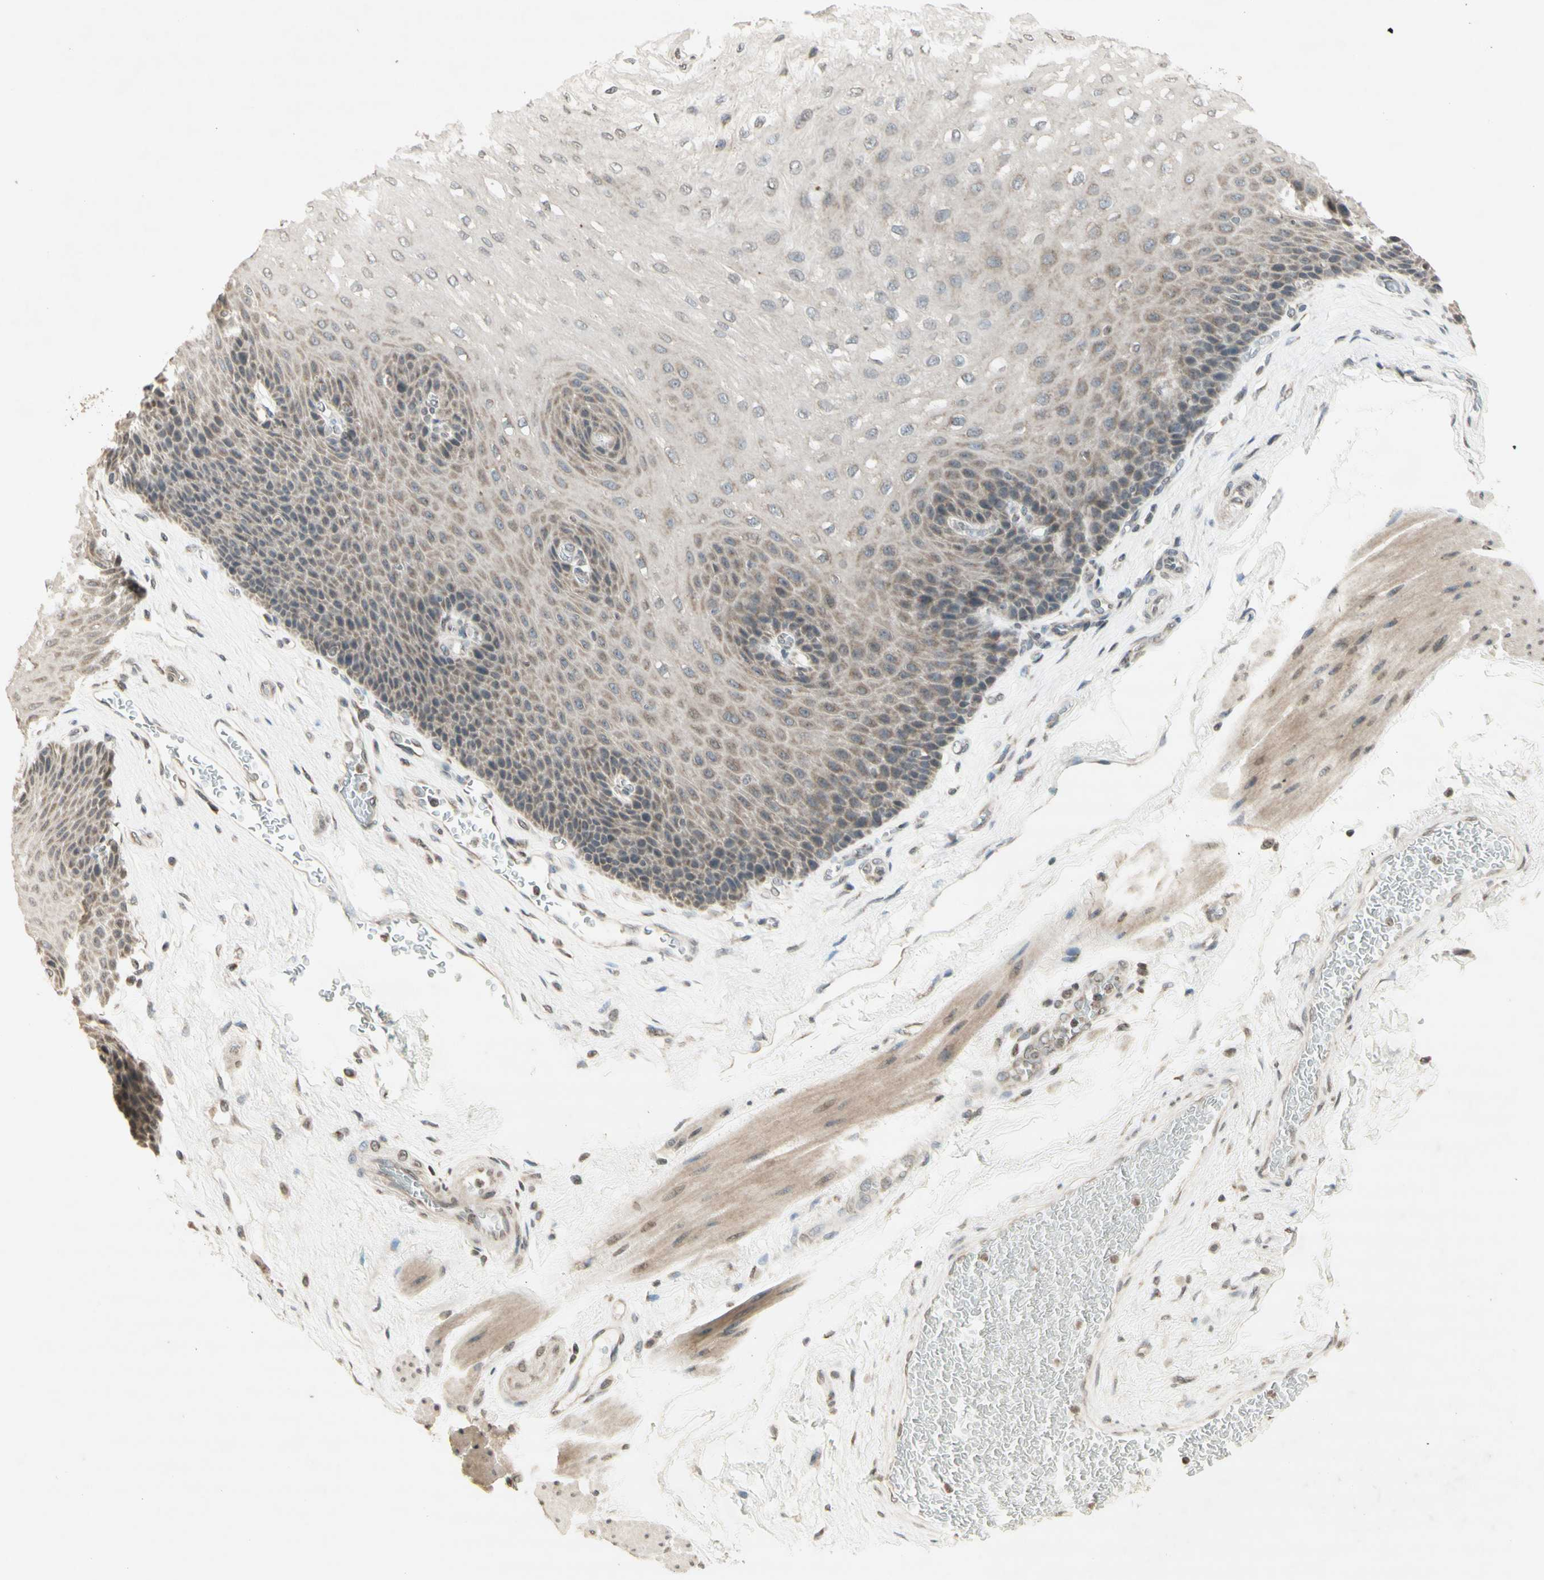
{"staining": {"intensity": "weak", "quantity": "25%-75%", "location": "cytoplasmic/membranous"}, "tissue": "esophagus", "cell_type": "Squamous epithelial cells", "image_type": "normal", "snomed": [{"axis": "morphology", "description": "Normal tissue, NOS"}, {"axis": "topography", "description": "Esophagus"}], "caption": "Protein positivity by IHC displays weak cytoplasmic/membranous staining in about 25%-75% of squamous epithelial cells in benign esophagus.", "gene": "CCNI", "patient": {"sex": "female", "age": 72}}